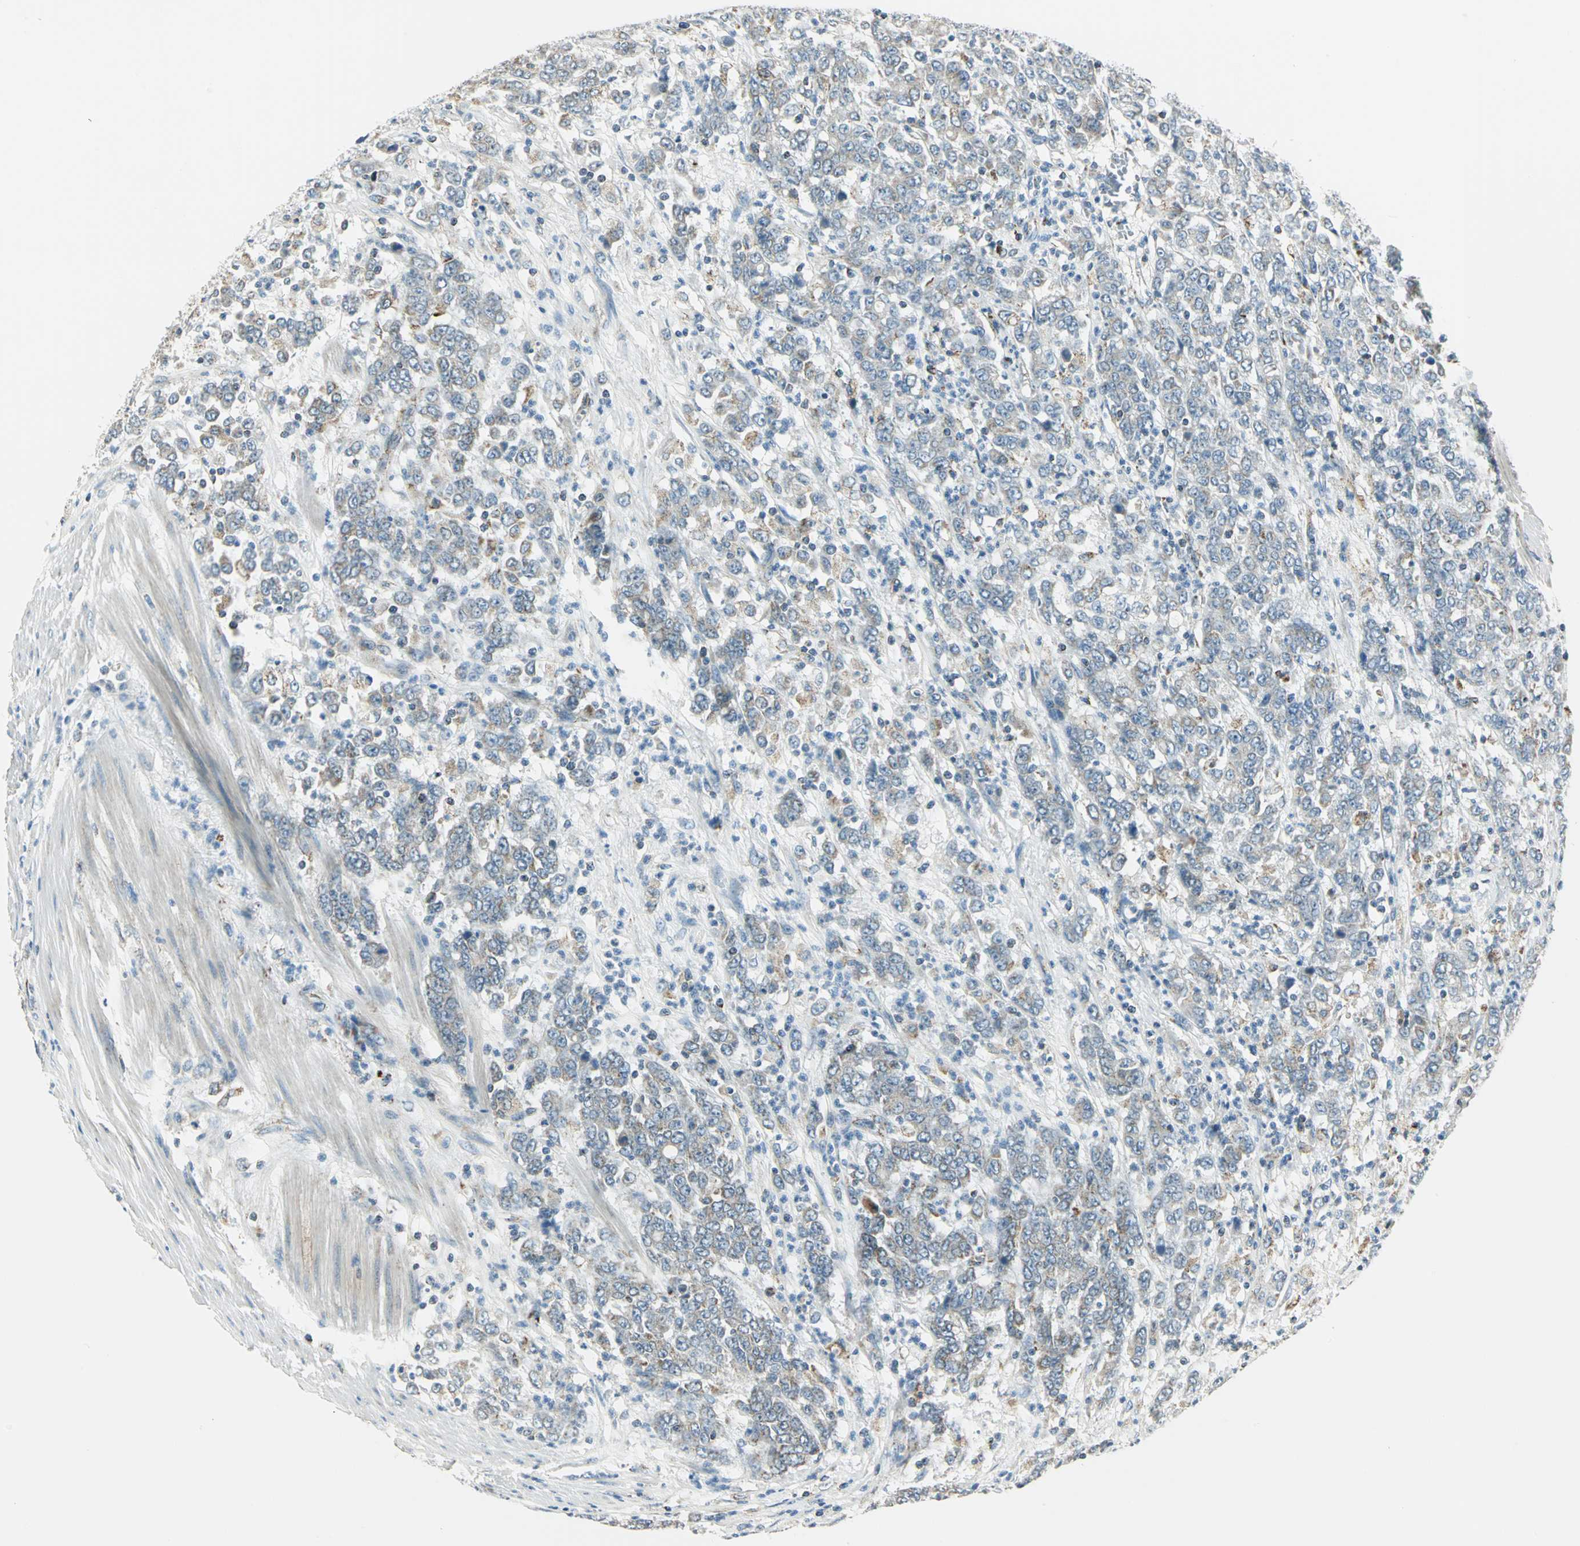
{"staining": {"intensity": "weak", "quantity": "25%-75%", "location": "cytoplasmic/membranous"}, "tissue": "stomach cancer", "cell_type": "Tumor cells", "image_type": "cancer", "snomed": [{"axis": "morphology", "description": "Adenocarcinoma, NOS"}, {"axis": "topography", "description": "Stomach, lower"}], "caption": "Stomach cancer tissue shows weak cytoplasmic/membranous staining in about 25%-75% of tumor cells, visualized by immunohistochemistry.", "gene": "ACADM", "patient": {"sex": "female", "age": 71}}